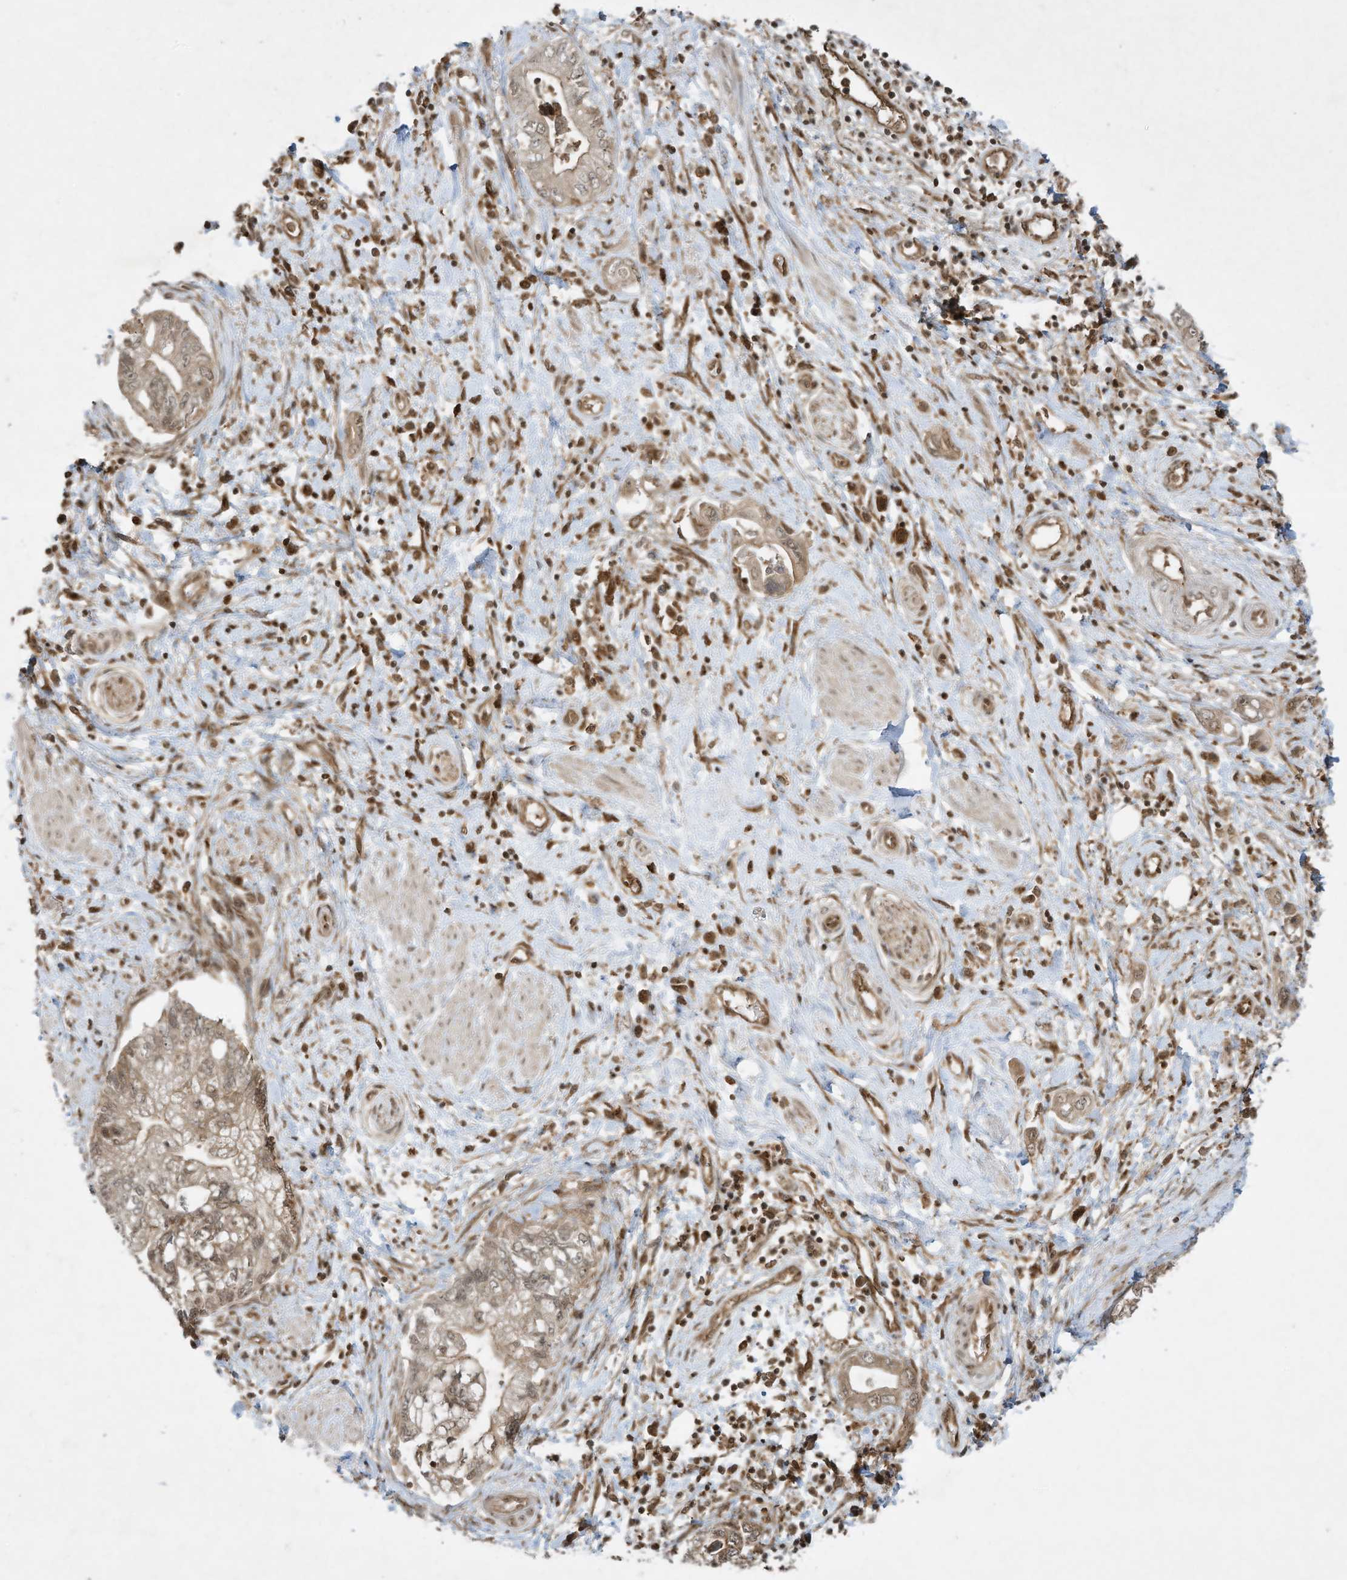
{"staining": {"intensity": "weak", "quantity": "25%-75%", "location": "cytoplasmic/membranous"}, "tissue": "pancreatic cancer", "cell_type": "Tumor cells", "image_type": "cancer", "snomed": [{"axis": "morphology", "description": "Adenocarcinoma, NOS"}, {"axis": "topography", "description": "Pancreas"}], "caption": "Brown immunohistochemical staining in human pancreatic cancer (adenocarcinoma) exhibits weak cytoplasmic/membranous staining in approximately 25%-75% of tumor cells.", "gene": "CERT1", "patient": {"sex": "female", "age": 73}}